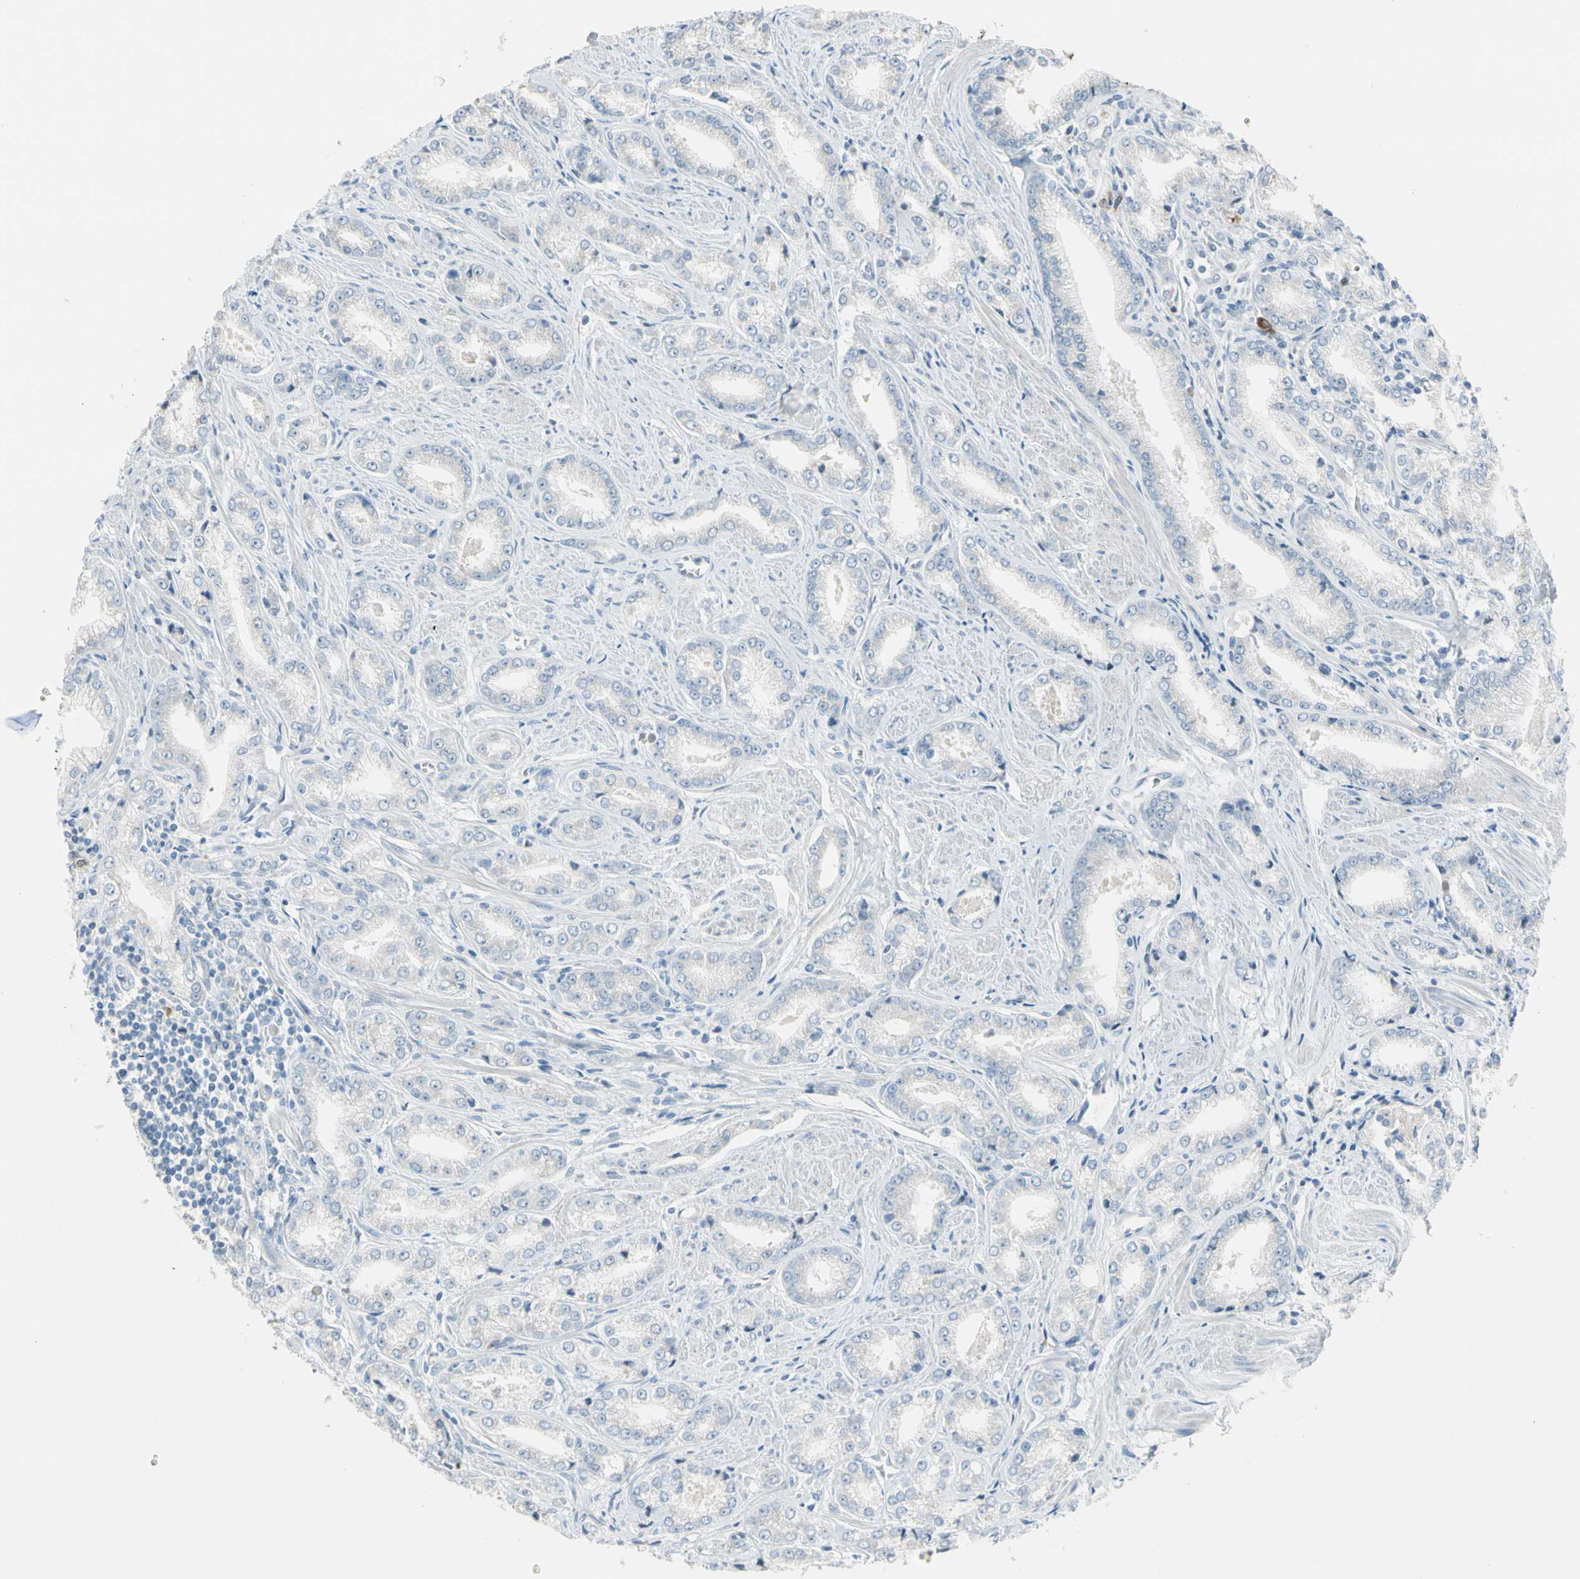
{"staining": {"intensity": "negative", "quantity": "none", "location": "none"}, "tissue": "prostate cancer", "cell_type": "Tumor cells", "image_type": "cancer", "snomed": [{"axis": "morphology", "description": "Adenocarcinoma, Low grade"}, {"axis": "topography", "description": "Prostate"}], "caption": "This photomicrograph is of prostate cancer (low-grade adenocarcinoma) stained with immunohistochemistry to label a protein in brown with the nuclei are counter-stained blue. There is no staining in tumor cells. Nuclei are stained in blue.", "gene": "STK40", "patient": {"sex": "male", "age": 64}}